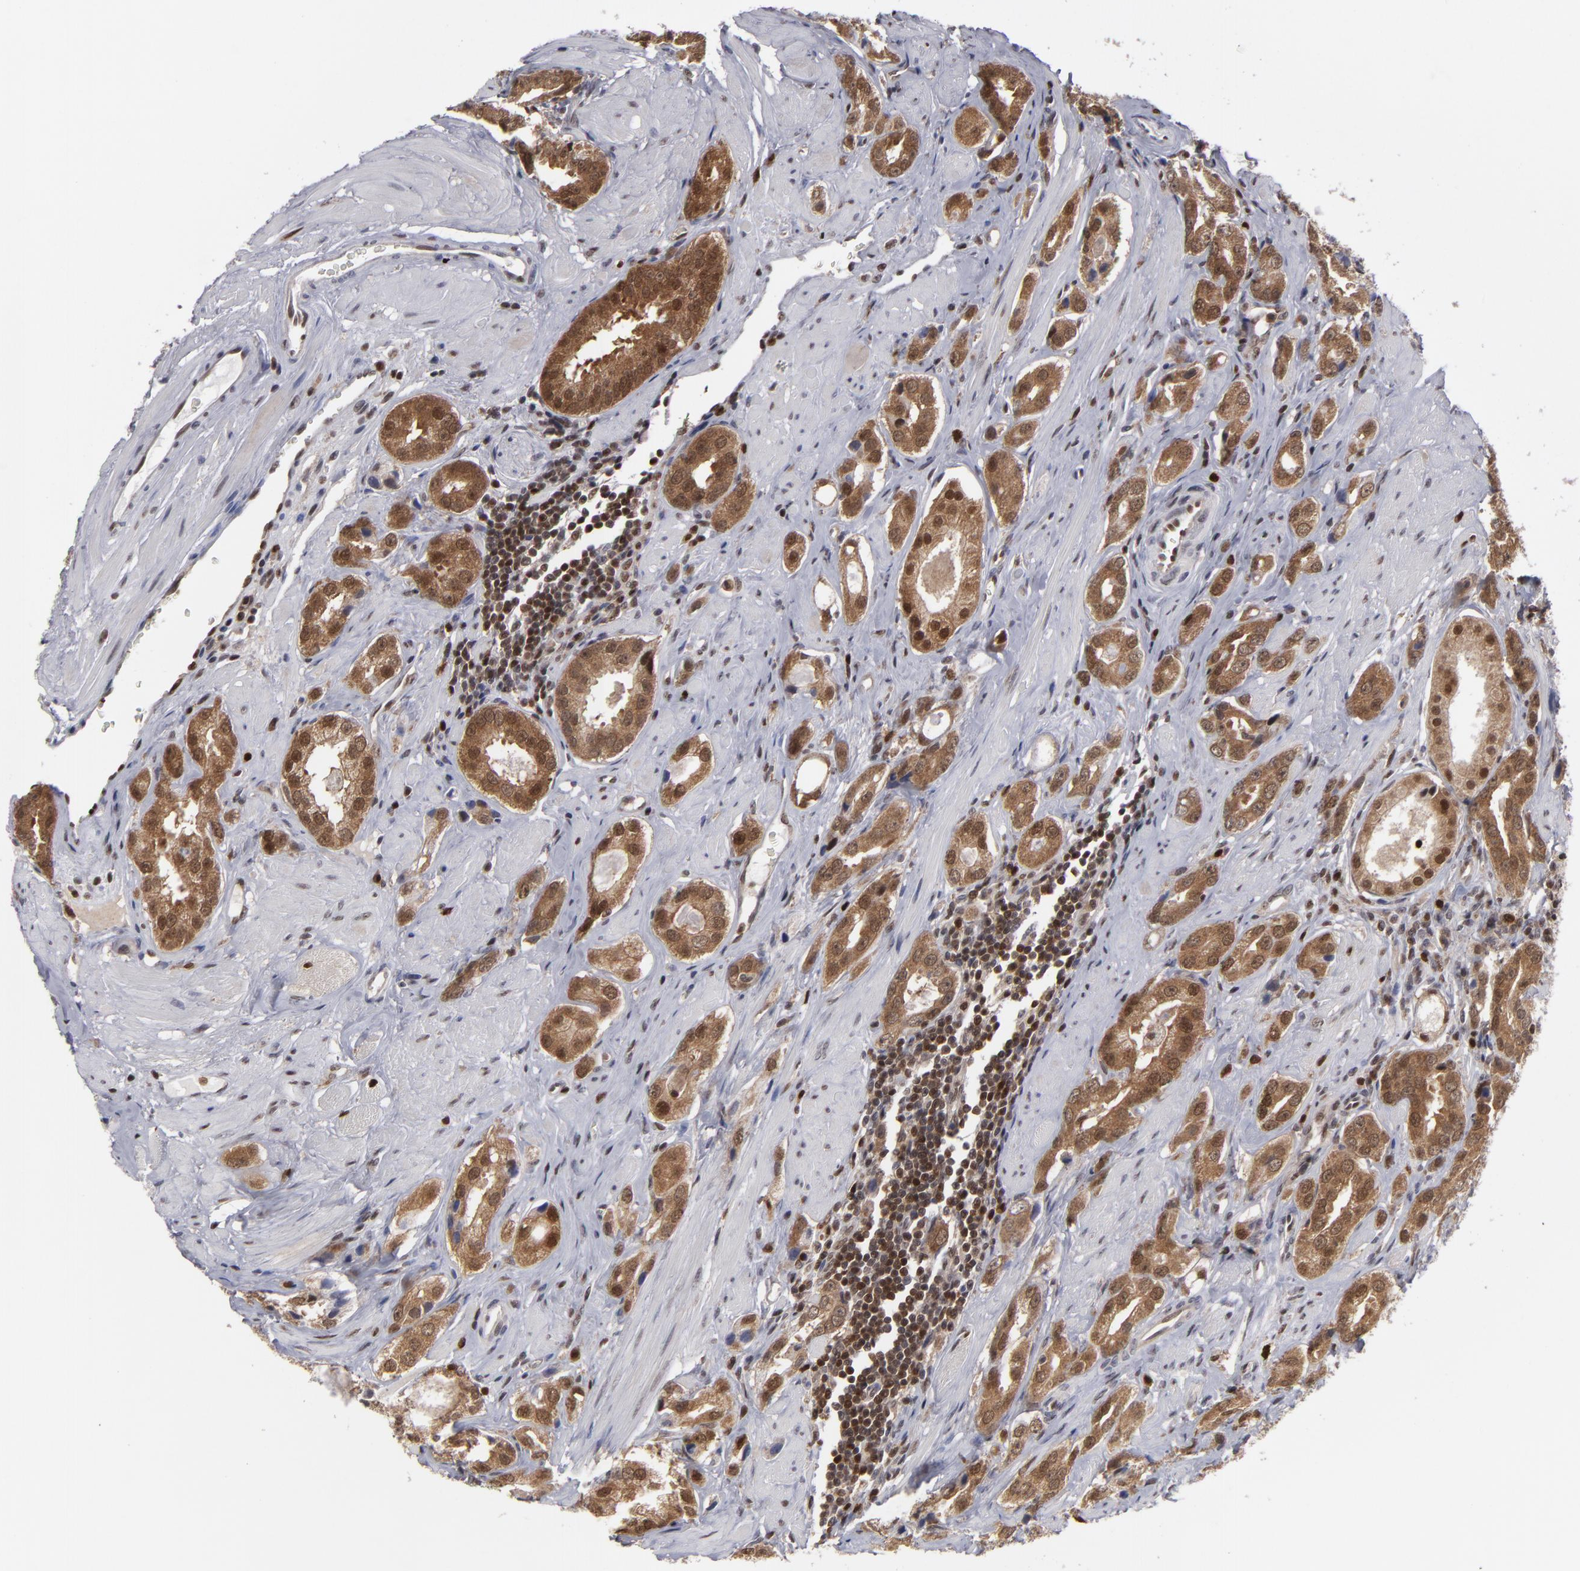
{"staining": {"intensity": "moderate", "quantity": ">75%", "location": "cytoplasmic/membranous,nuclear"}, "tissue": "prostate cancer", "cell_type": "Tumor cells", "image_type": "cancer", "snomed": [{"axis": "morphology", "description": "Adenocarcinoma, Medium grade"}, {"axis": "topography", "description": "Prostate"}], "caption": "Human prostate cancer (adenocarcinoma (medium-grade)) stained with a brown dye shows moderate cytoplasmic/membranous and nuclear positive expression in about >75% of tumor cells.", "gene": "GSR", "patient": {"sex": "male", "age": 53}}